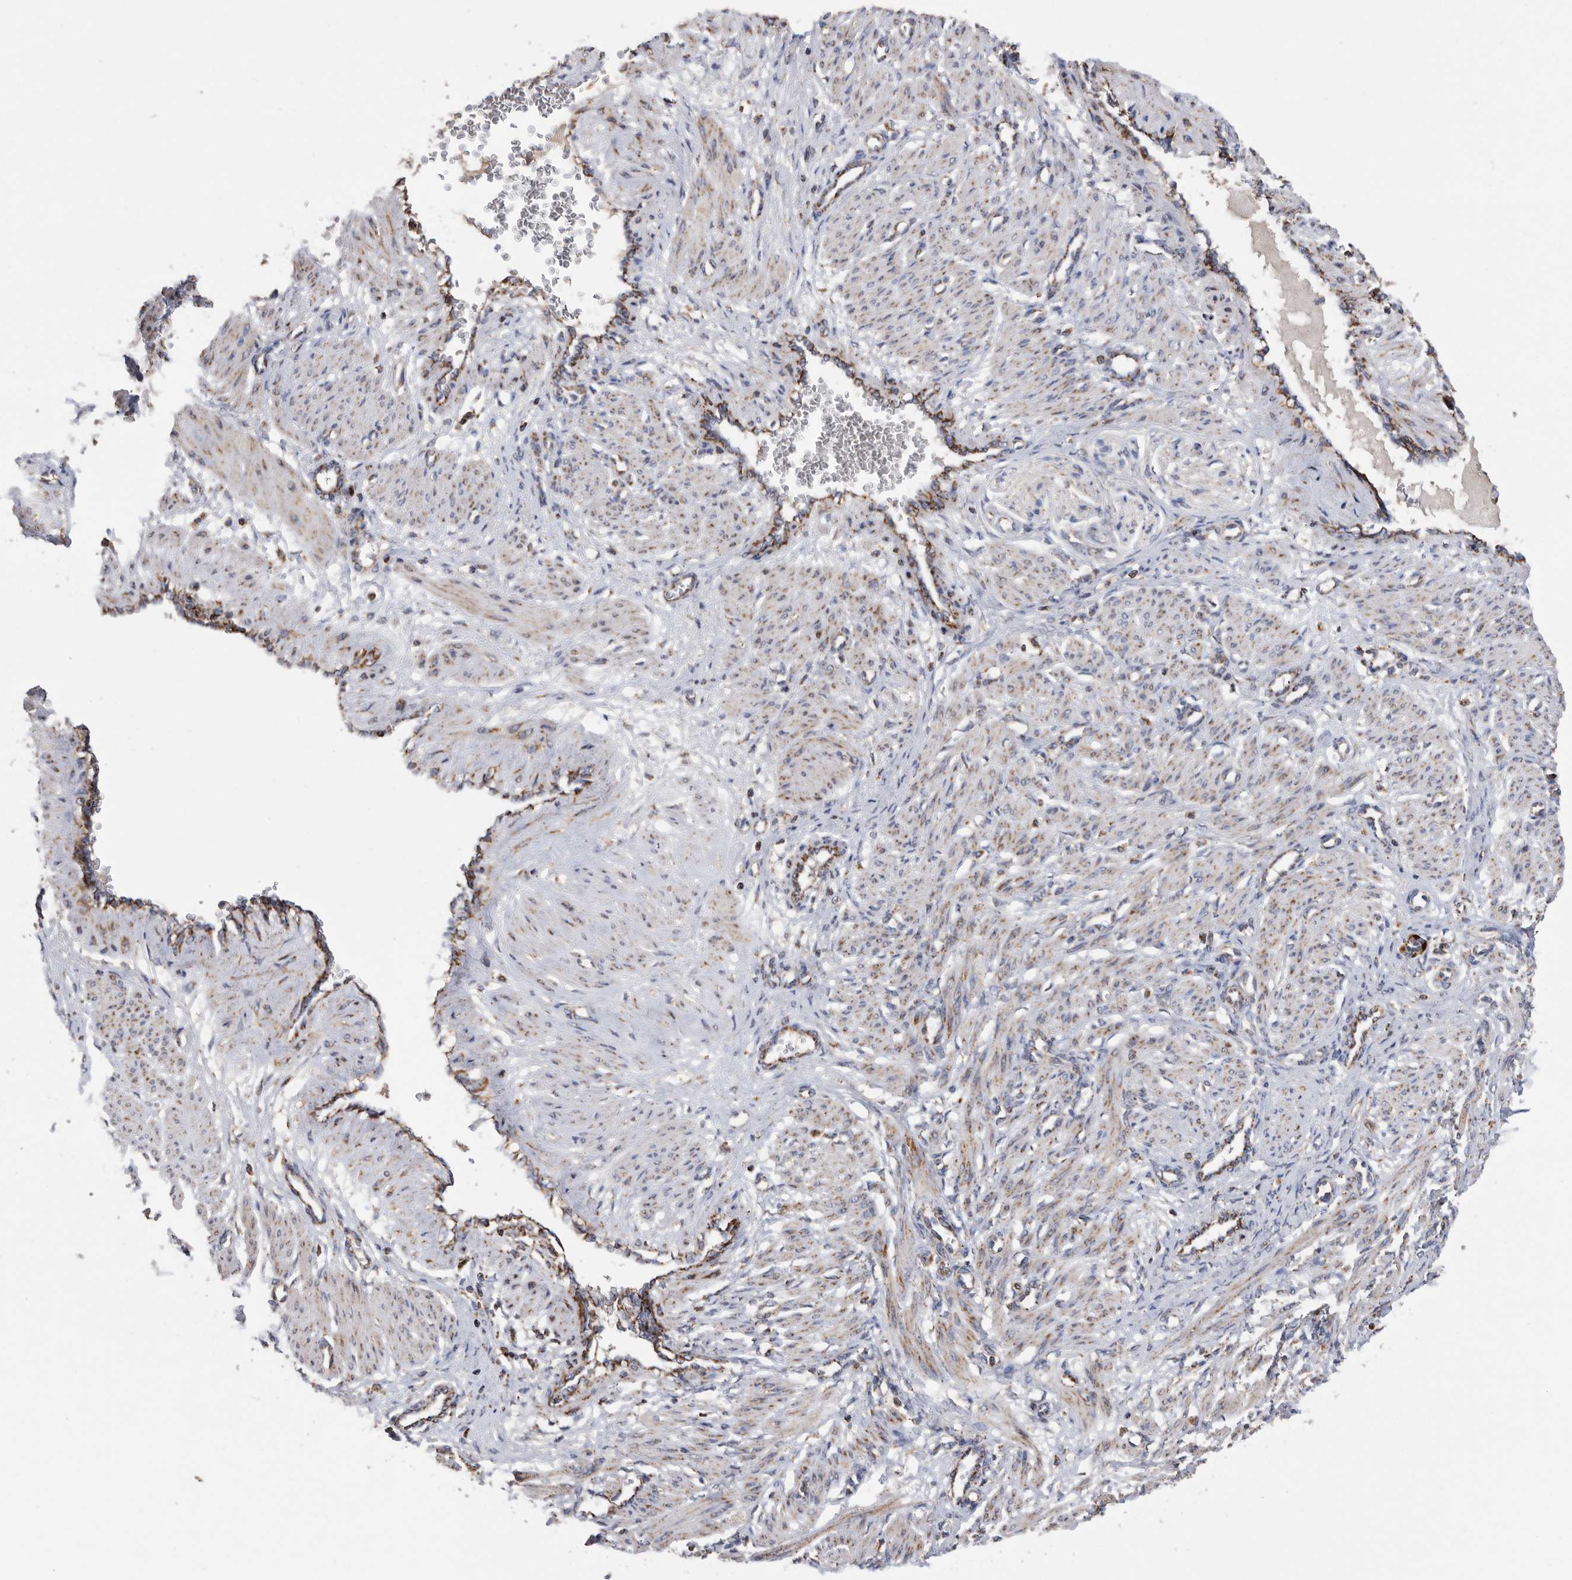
{"staining": {"intensity": "moderate", "quantity": "<25%", "location": "cytoplasmic/membranous"}, "tissue": "smooth muscle", "cell_type": "Smooth muscle cells", "image_type": "normal", "snomed": [{"axis": "morphology", "description": "Normal tissue, NOS"}, {"axis": "topography", "description": "Endometrium"}], "caption": "A brown stain highlights moderate cytoplasmic/membranous staining of a protein in smooth muscle cells of benign human smooth muscle. (DAB (3,3'-diaminobenzidine) IHC, brown staining for protein, blue staining for nuclei).", "gene": "WFDC1", "patient": {"sex": "female", "age": 33}}